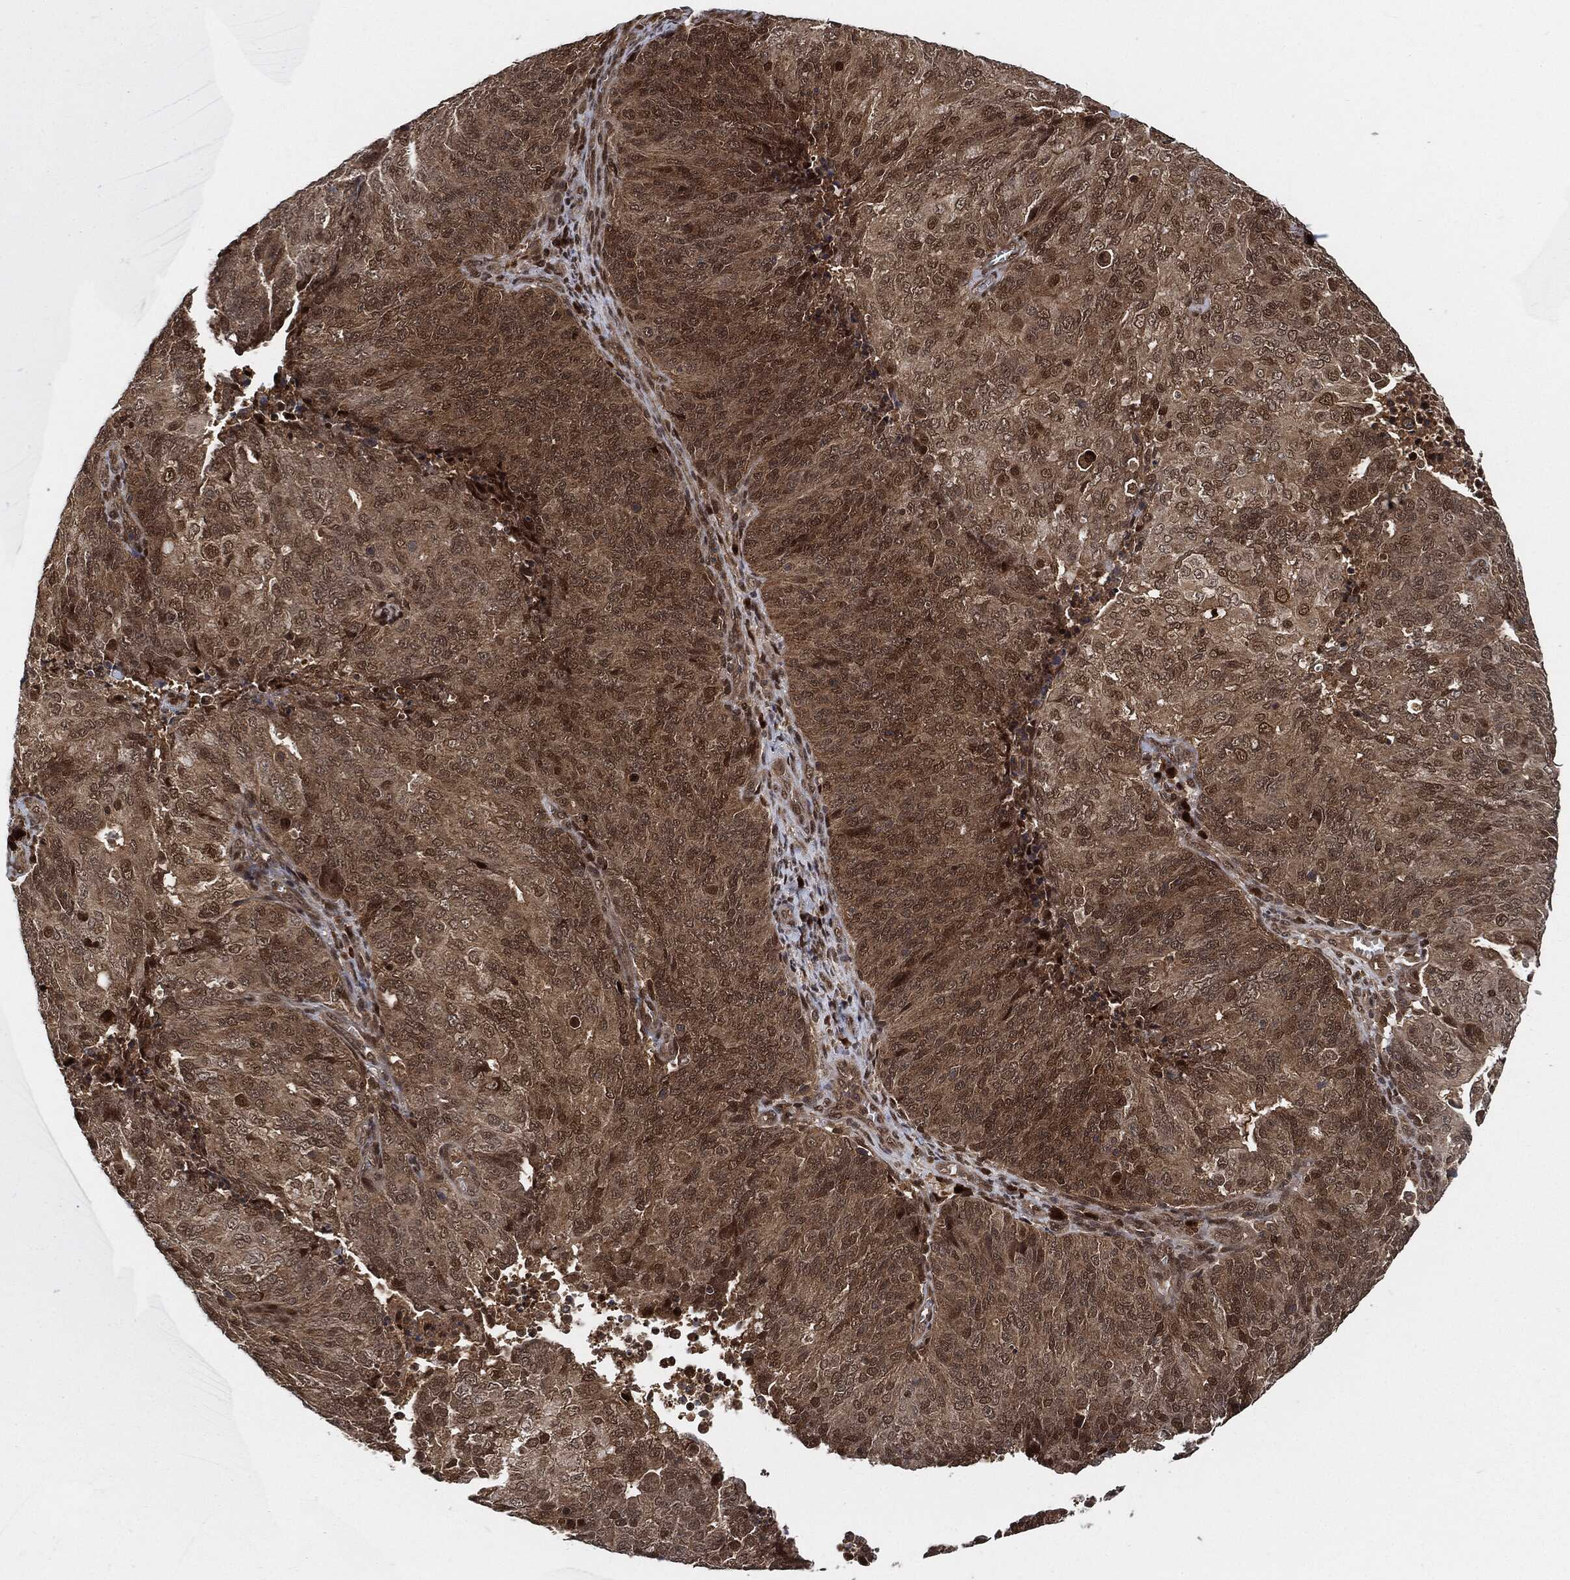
{"staining": {"intensity": "moderate", "quantity": ">75%", "location": "cytoplasmic/membranous,nuclear"}, "tissue": "endometrial cancer", "cell_type": "Tumor cells", "image_type": "cancer", "snomed": [{"axis": "morphology", "description": "Adenocarcinoma, NOS"}, {"axis": "topography", "description": "Endometrium"}], "caption": "Immunohistochemistry photomicrograph of human adenocarcinoma (endometrial) stained for a protein (brown), which shows medium levels of moderate cytoplasmic/membranous and nuclear staining in about >75% of tumor cells.", "gene": "CUTA", "patient": {"sex": "female", "age": 82}}